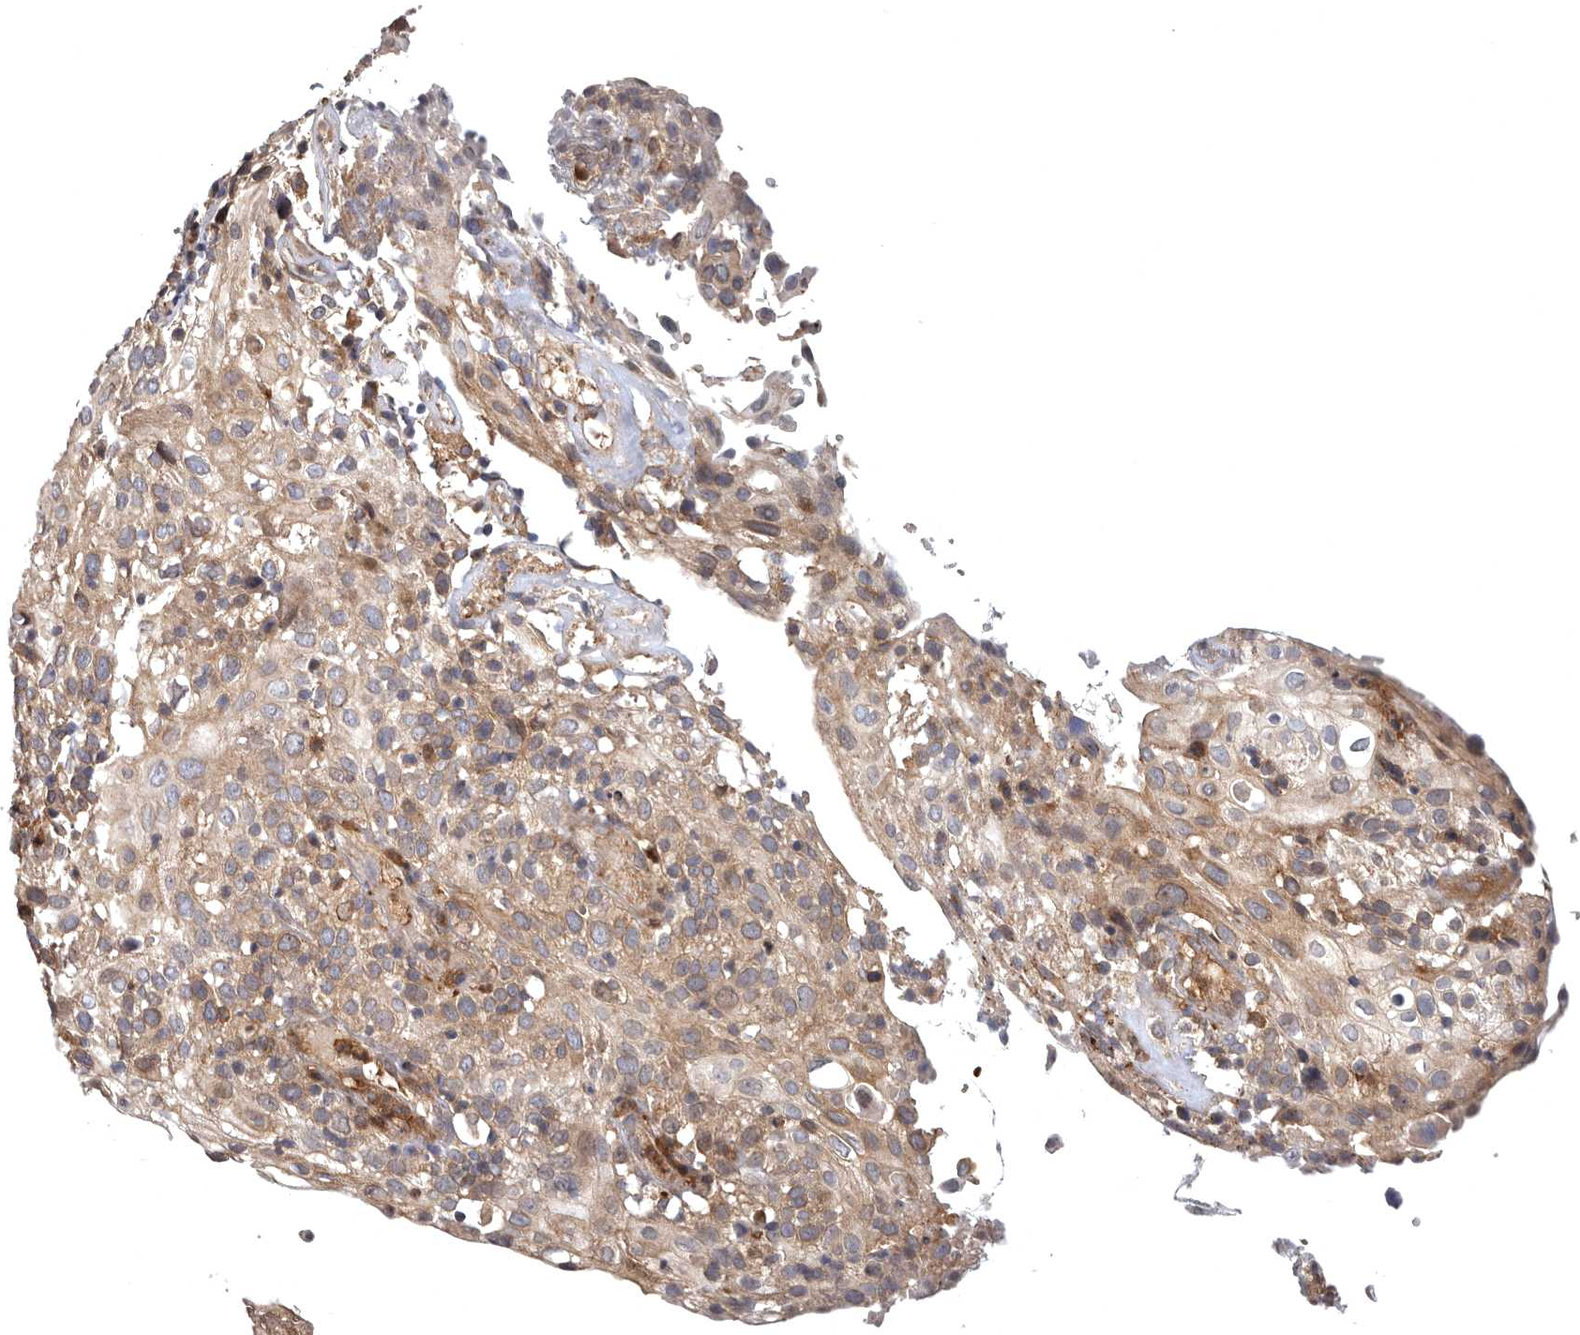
{"staining": {"intensity": "moderate", "quantity": ">75%", "location": "cytoplasmic/membranous"}, "tissue": "cervical cancer", "cell_type": "Tumor cells", "image_type": "cancer", "snomed": [{"axis": "morphology", "description": "Squamous cell carcinoma, NOS"}, {"axis": "topography", "description": "Cervix"}], "caption": "Immunohistochemistry (IHC) histopathology image of neoplastic tissue: human cervical cancer stained using immunohistochemistry (IHC) reveals medium levels of moderate protein expression localized specifically in the cytoplasmic/membranous of tumor cells, appearing as a cytoplasmic/membranous brown color.", "gene": "FGFR4", "patient": {"sex": "female", "age": 74}}